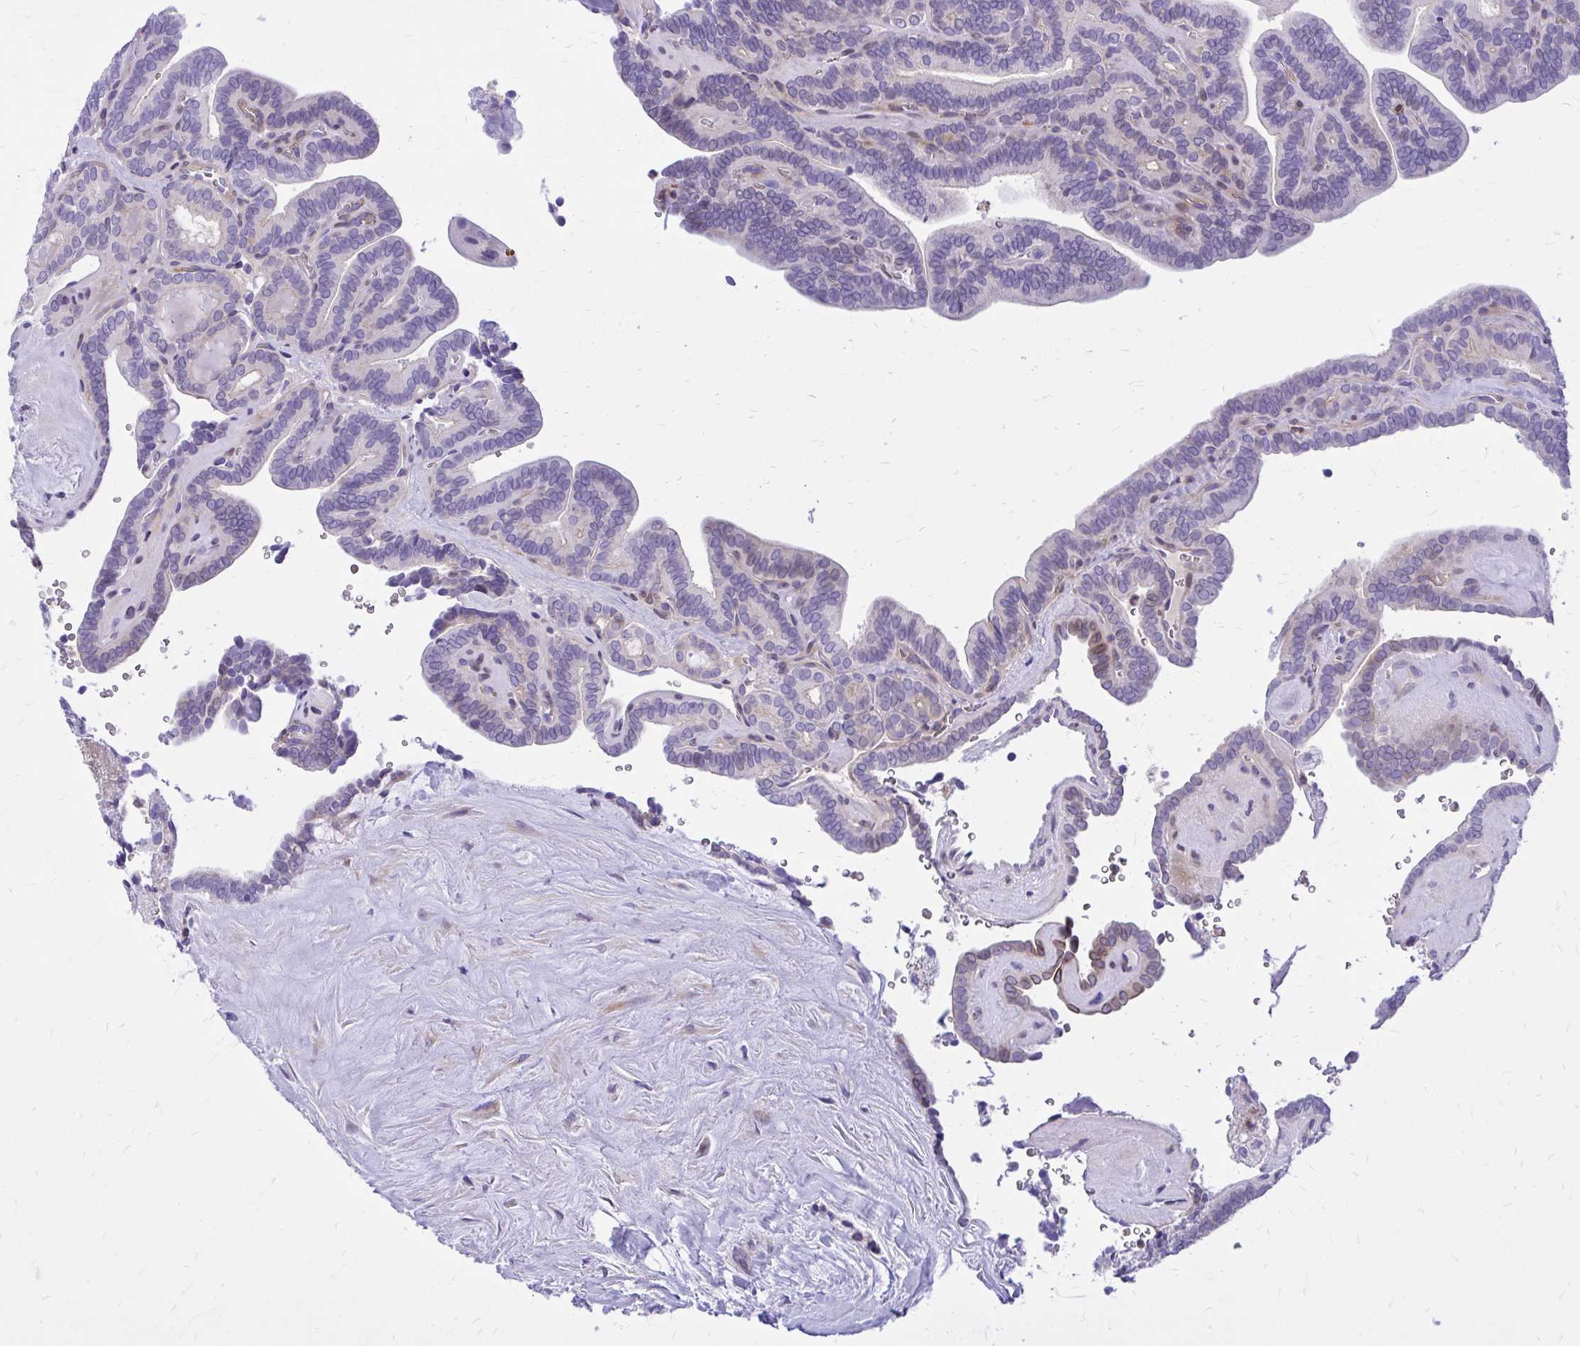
{"staining": {"intensity": "moderate", "quantity": "<25%", "location": "nuclear"}, "tissue": "thyroid cancer", "cell_type": "Tumor cells", "image_type": "cancer", "snomed": [{"axis": "morphology", "description": "Papillary adenocarcinoma, NOS"}, {"axis": "topography", "description": "Thyroid gland"}], "caption": "Immunohistochemical staining of thyroid cancer shows moderate nuclear protein staining in approximately <25% of tumor cells.", "gene": "ADAMTSL1", "patient": {"sex": "female", "age": 21}}